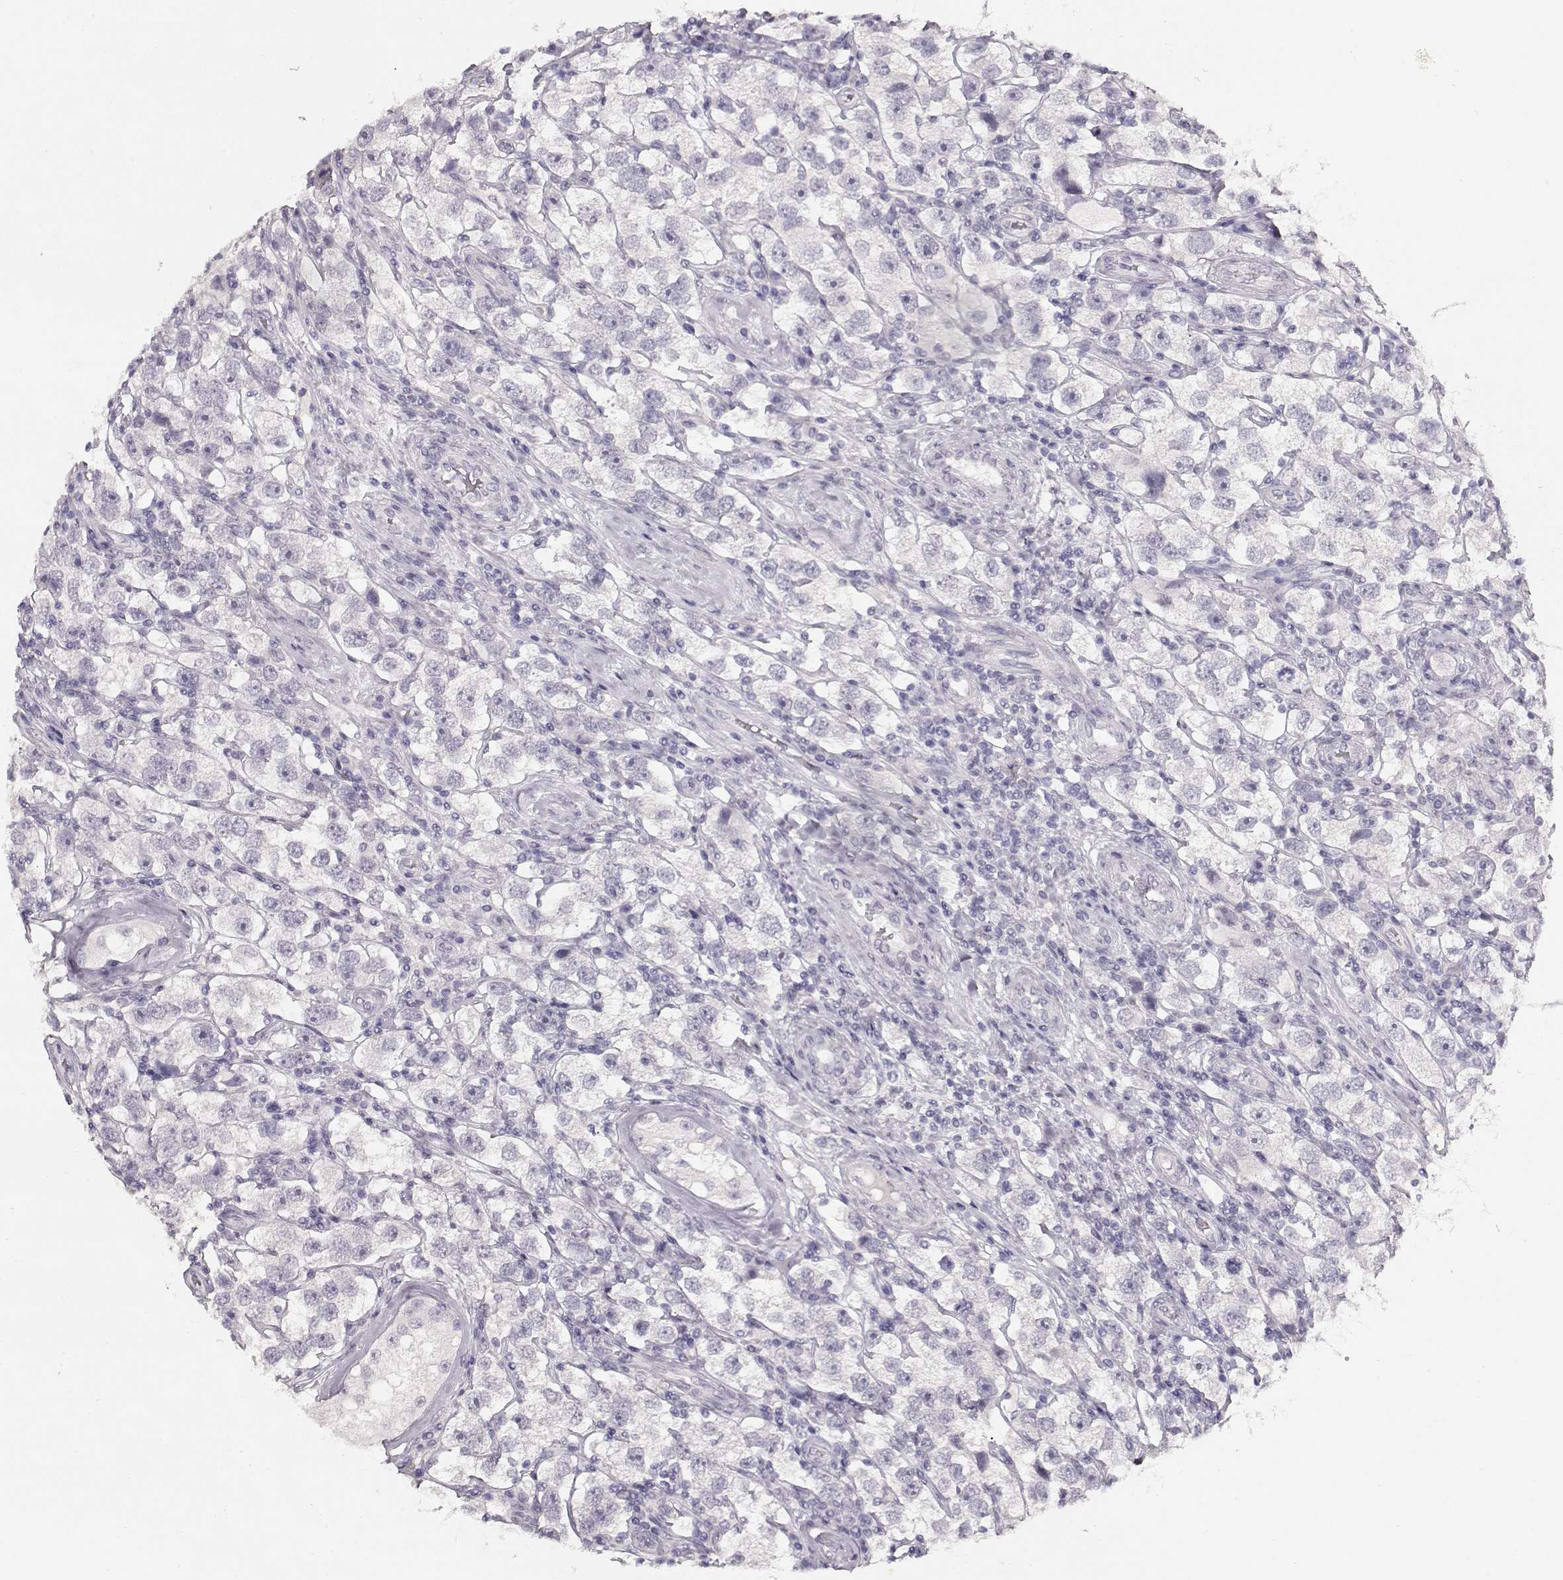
{"staining": {"intensity": "negative", "quantity": "none", "location": "none"}, "tissue": "testis cancer", "cell_type": "Tumor cells", "image_type": "cancer", "snomed": [{"axis": "morphology", "description": "Seminoma, NOS"}, {"axis": "topography", "description": "Testis"}], "caption": "Tumor cells are negative for protein expression in human testis cancer. The staining was performed using DAB to visualize the protein expression in brown, while the nuclei were stained in blue with hematoxylin (Magnification: 20x).", "gene": "TPH2", "patient": {"sex": "male", "age": 26}}